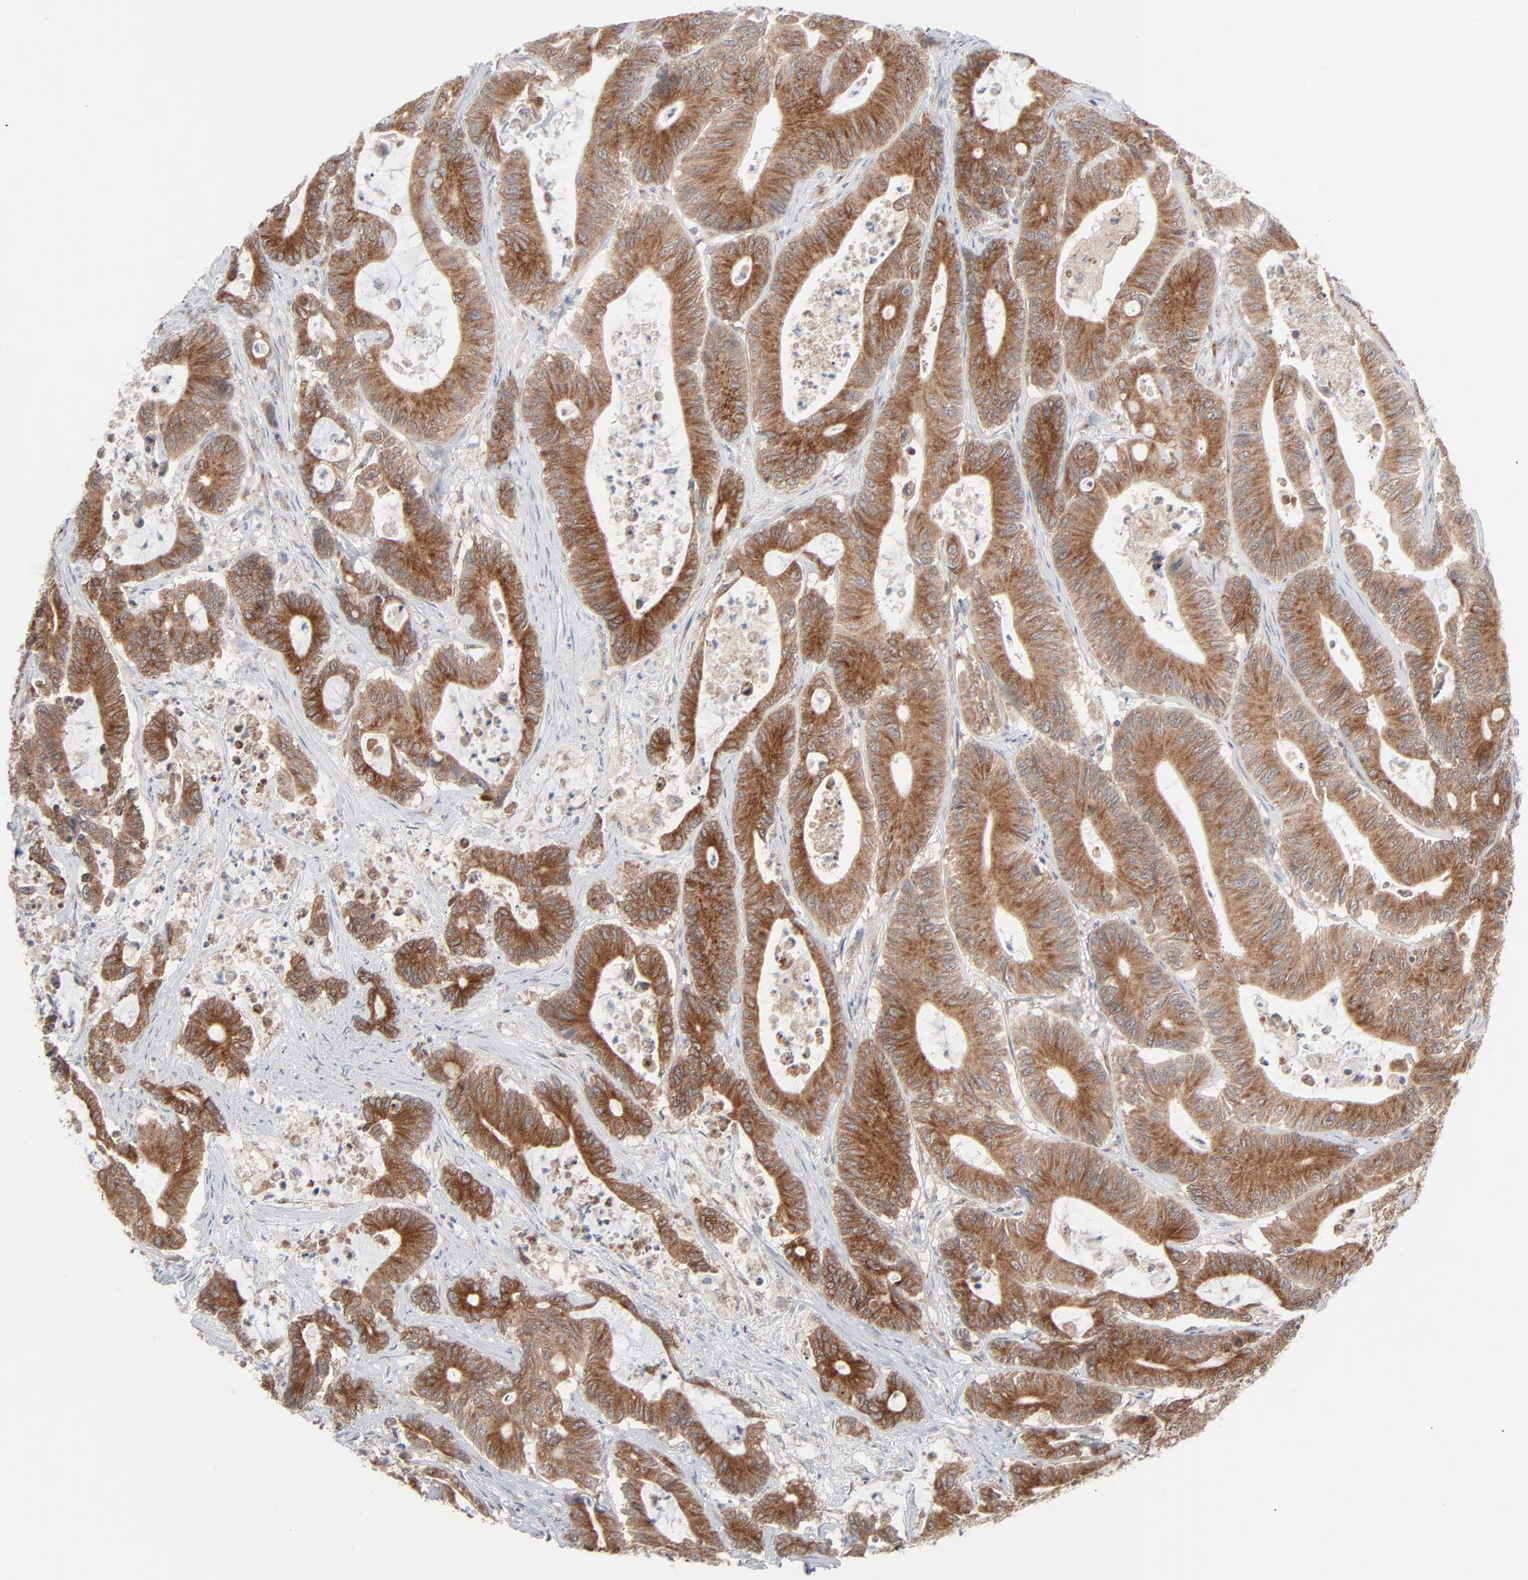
{"staining": {"intensity": "strong", "quantity": ">75%", "location": "cytoplasmic/membranous"}, "tissue": "colorectal cancer", "cell_type": "Tumor cells", "image_type": "cancer", "snomed": [{"axis": "morphology", "description": "Adenocarcinoma, NOS"}, {"axis": "topography", "description": "Colon"}], "caption": "Colorectal cancer stained with a brown dye demonstrates strong cytoplasmic/membranous positive expression in about >75% of tumor cells.", "gene": "KDSR", "patient": {"sex": "female", "age": 84}}